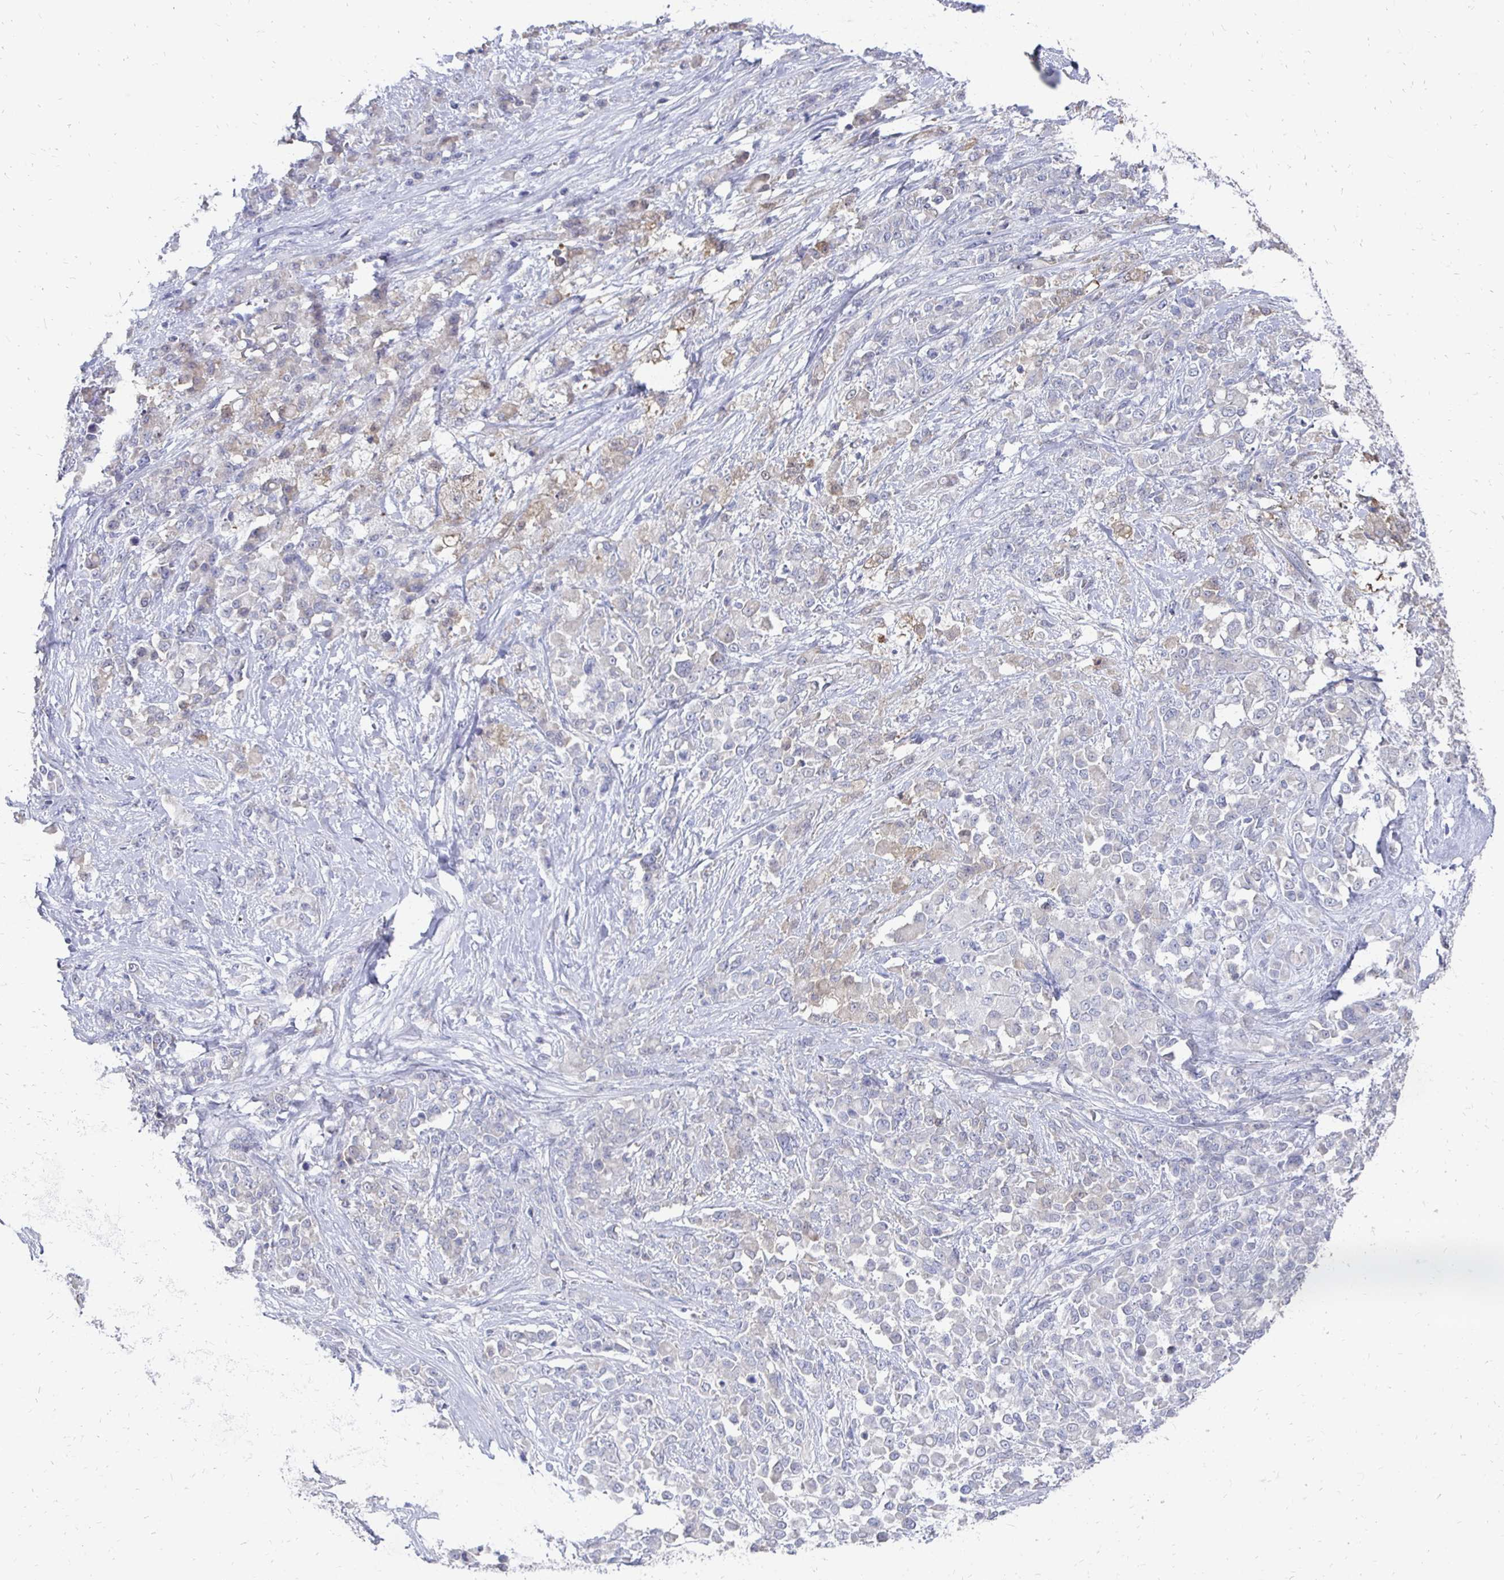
{"staining": {"intensity": "weak", "quantity": "<25%", "location": "cytoplasmic/membranous"}, "tissue": "stomach cancer", "cell_type": "Tumor cells", "image_type": "cancer", "snomed": [{"axis": "morphology", "description": "Adenocarcinoma, NOS"}, {"axis": "topography", "description": "Stomach"}], "caption": "An image of human stomach cancer is negative for staining in tumor cells.", "gene": "SYCP3", "patient": {"sex": "female", "age": 76}}